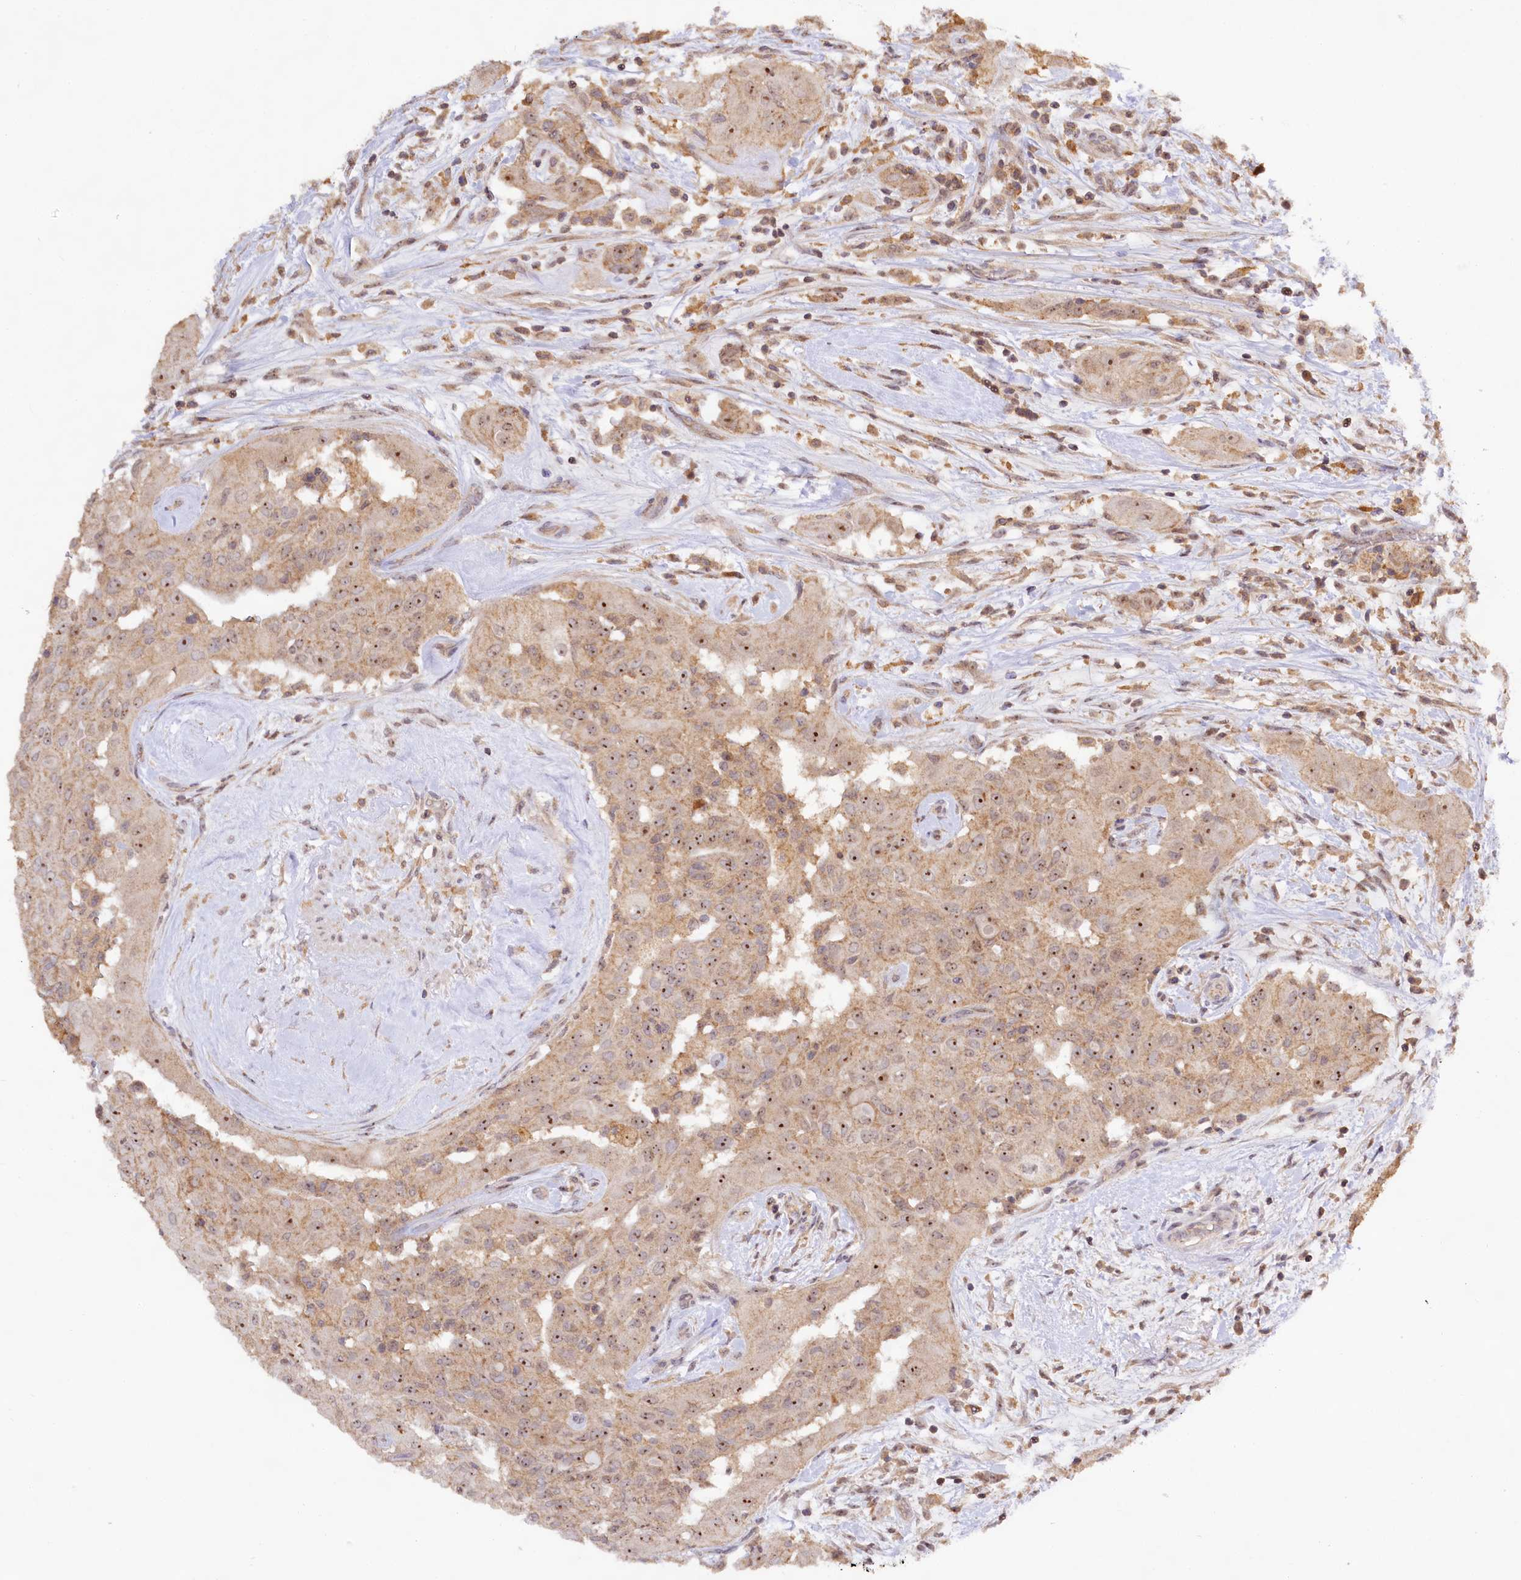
{"staining": {"intensity": "moderate", "quantity": ">75%", "location": "nuclear"}, "tissue": "thyroid cancer", "cell_type": "Tumor cells", "image_type": "cancer", "snomed": [{"axis": "morphology", "description": "Papillary adenocarcinoma, NOS"}, {"axis": "topography", "description": "Thyroid gland"}], "caption": "A brown stain shows moderate nuclear expression of a protein in papillary adenocarcinoma (thyroid) tumor cells.", "gene": "RRP8", "patient": {"sex": "female", "age": 59}}